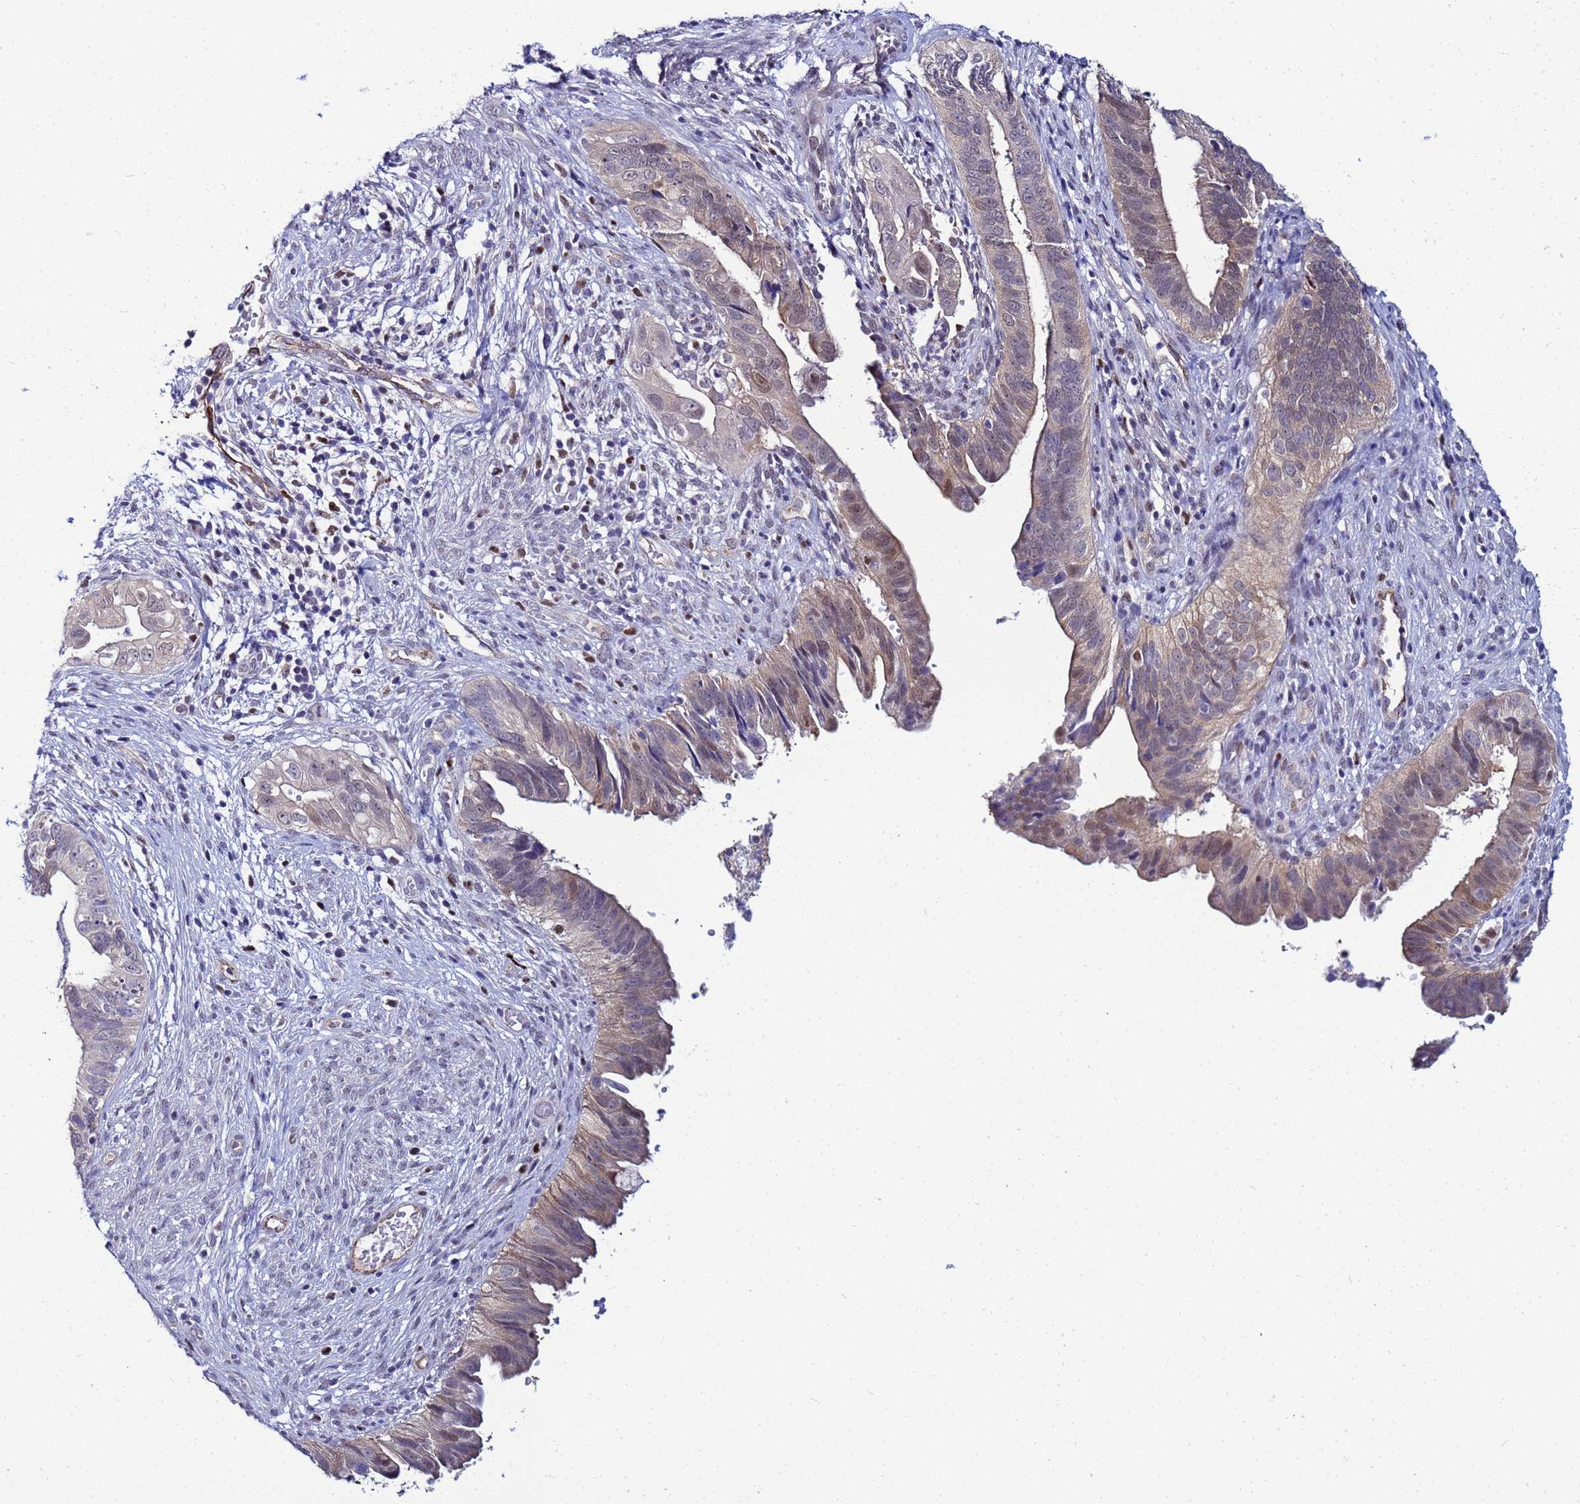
{"staining": {"intensity": "weak", "quantity": "25%-75%", "location": "cytoplasmic/membranous,nuclear"}, "tissue": "cervical cancer", "cell_type": "Tumor cells", "image_type": "cancer", "snomed": [{"axis": "morphology", "description": "Adenocarcinoma, NOS"}, {"axis": "topography", "description": "Cervix"}], "caption": "Approximately 25%-75% of tumor cells in cervical cancer display weak cytoplasmic/membranous and nuclear protein positivity as visualized by brown immunohistochemical staining.", "gene": "SLC25A37", "patient": {"sex": "female", "age": 42}}